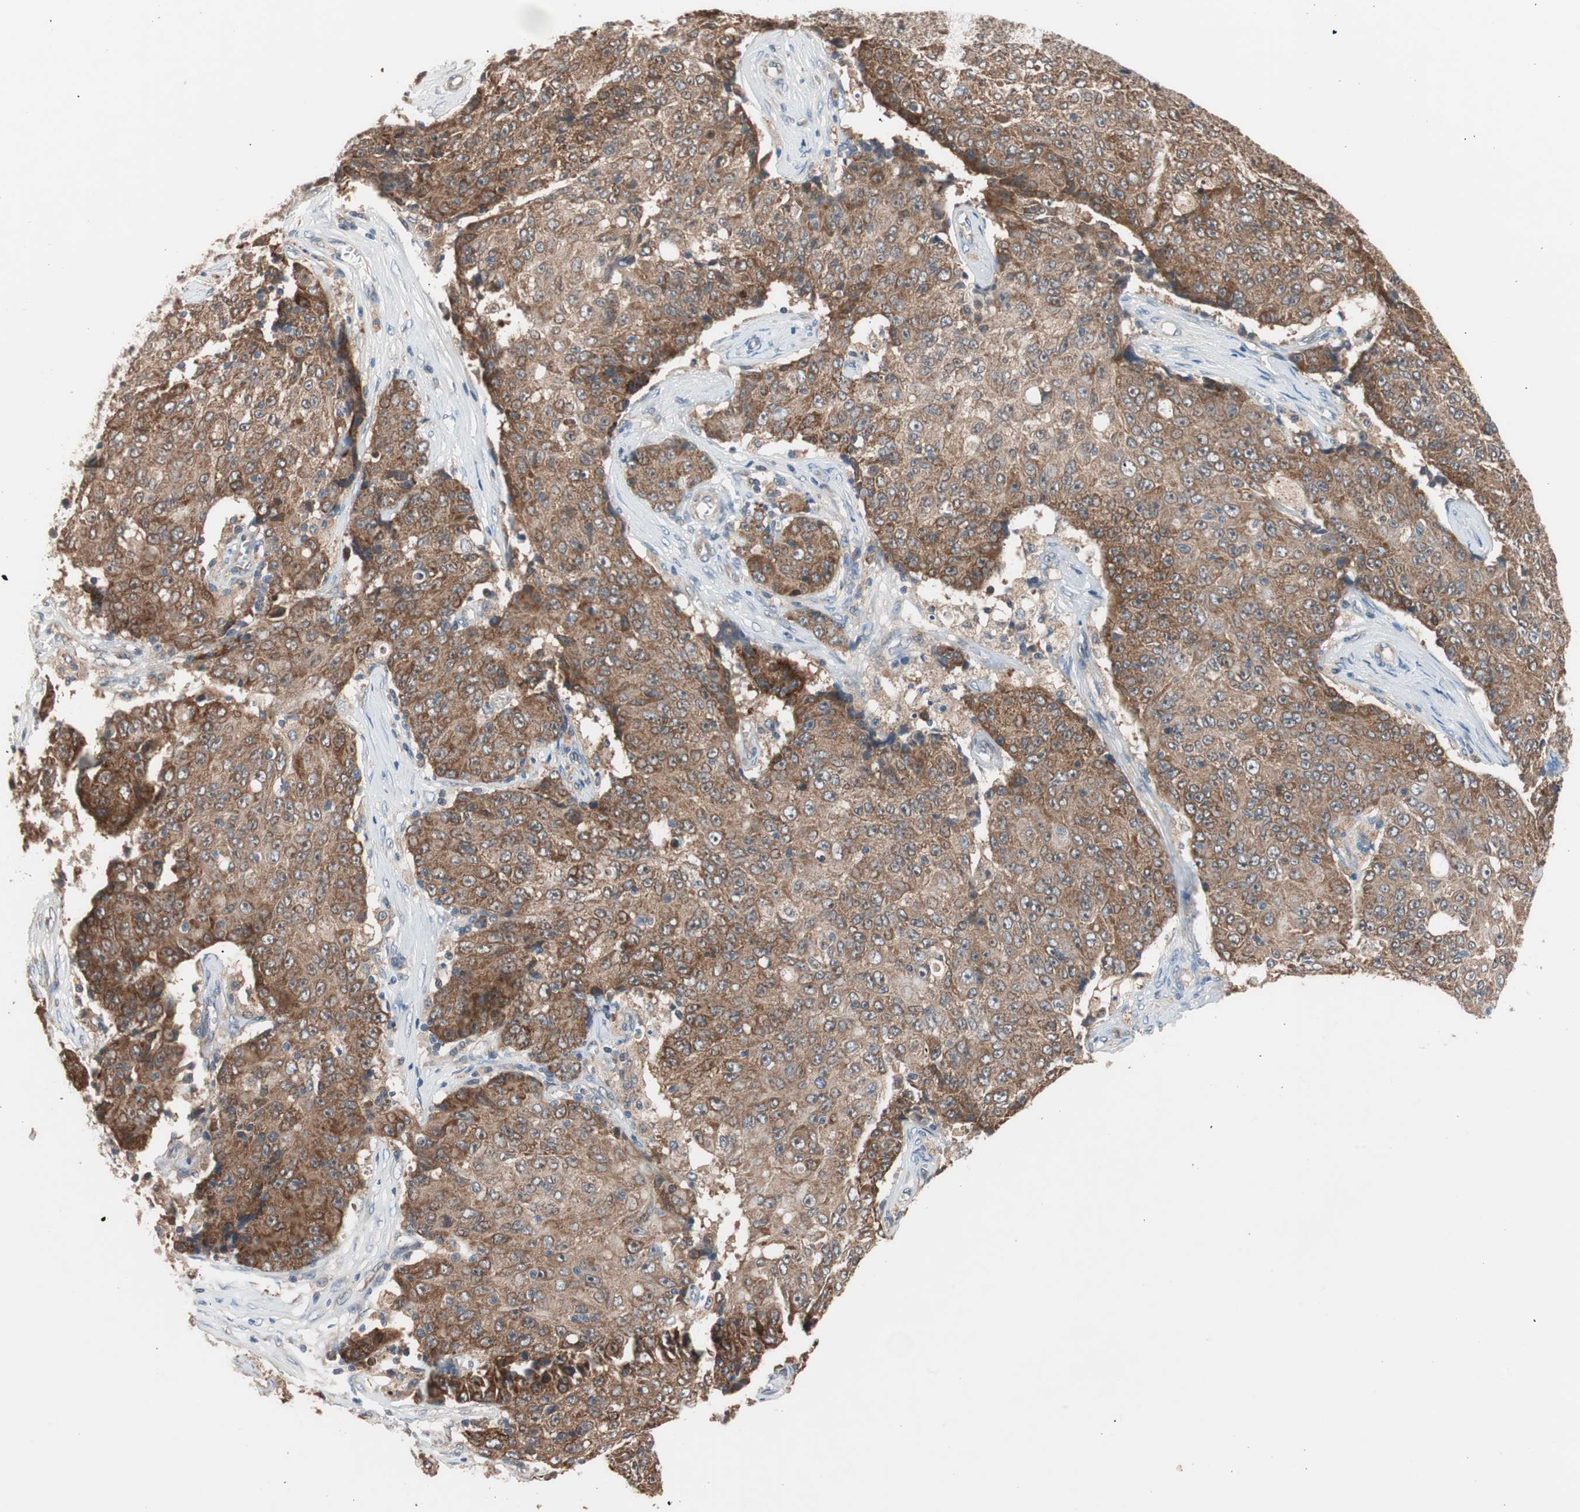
{"staining": {"intensity": "strong", "quantity": ">75%", "location": "cytoplasmic/membranous"}, "tissue": "ovarian cancer", "cell_type": "Tumor cells", "image_type": "cancer", "snomed": [{"axis": "morphology", "description": "Carcinoma, endometroid"}, {"axis": "topography", "description": "Ovary"}], "caption": "Endometroid carcinoma (ovarian) stained with IHC exhibits strong cytoplasmic/membranous positivity in approximately >75% of tumor cells.", "gene": "HMBS", "patient": {"sex": "female", "age": 42}}